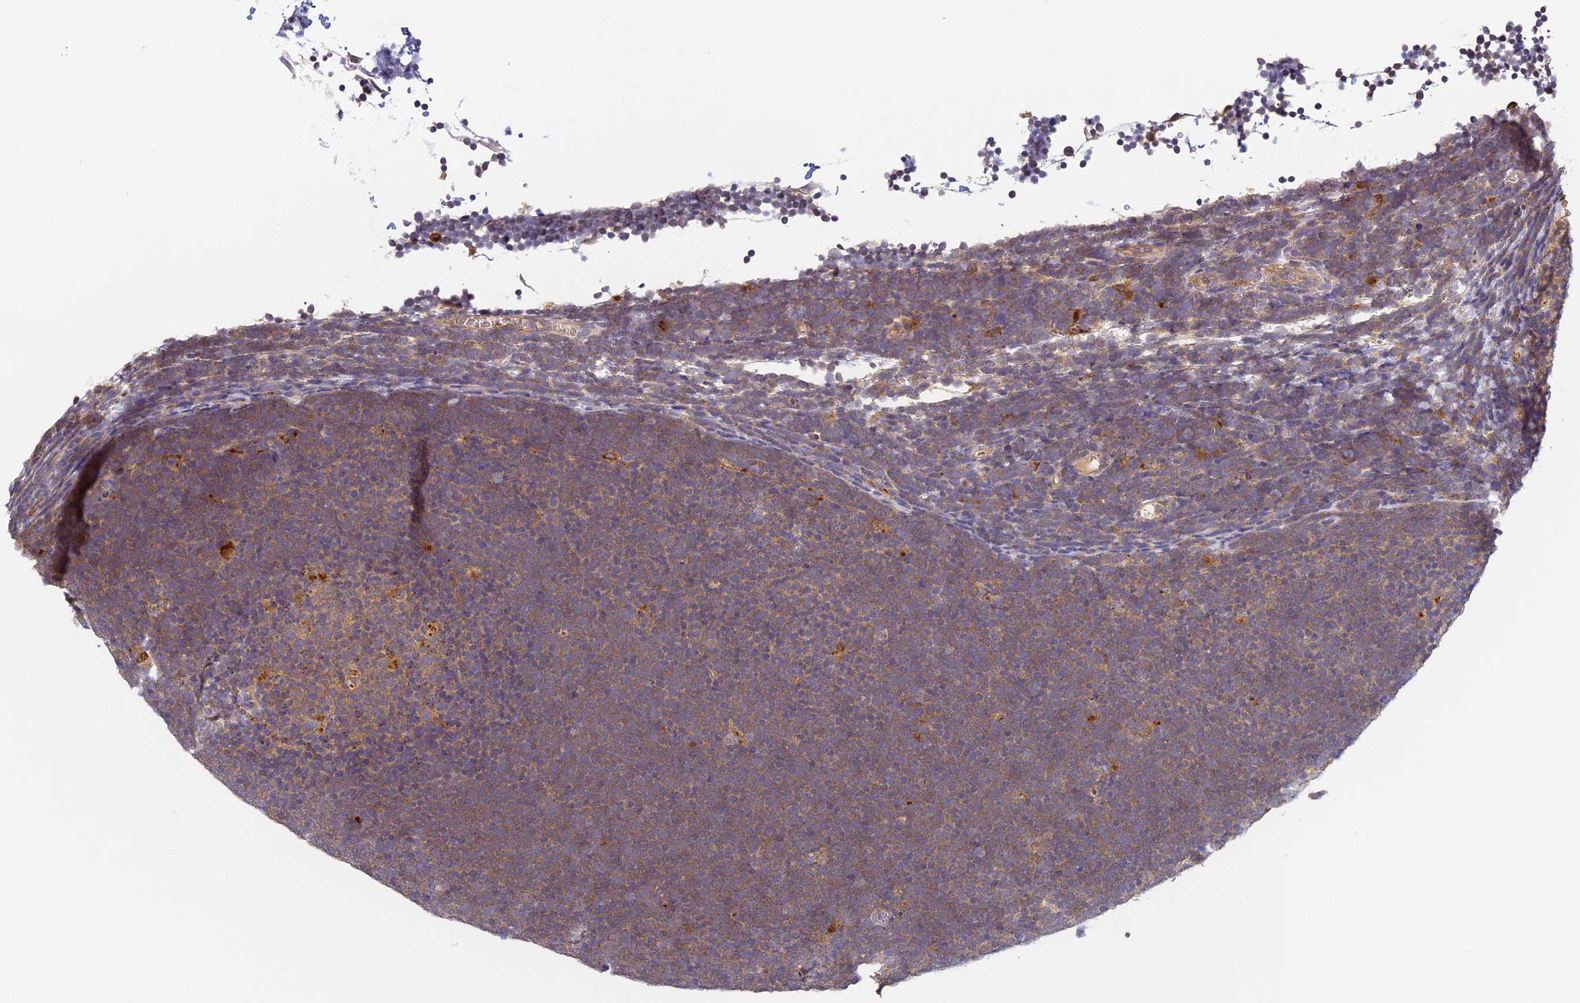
{"staining": {"intensity": "moderate", "quantity": ">75%", "location": "cytoplasmic/membranous"}, "tissue": "lymphoma", "cell_type": "Tumor cells", "image_type": "cancer", "snomed": [{"axis": "morphology", "description": "Malignant lymphoma, non-Hodgkin's type, High grade"}, {"axis": "topography", "description": "Lymph node"}], "caption": "High-magnification brightfield microscopy of lymphoma stained with DAB (brown) and counterstained with hematoxylin (blue). tumor cells exhibit moderate cytoplasmic/membranous positivity is identified in about>75% of cells.", "gene": "YAE1", "patient": {"sex": "male", "age": 13}}